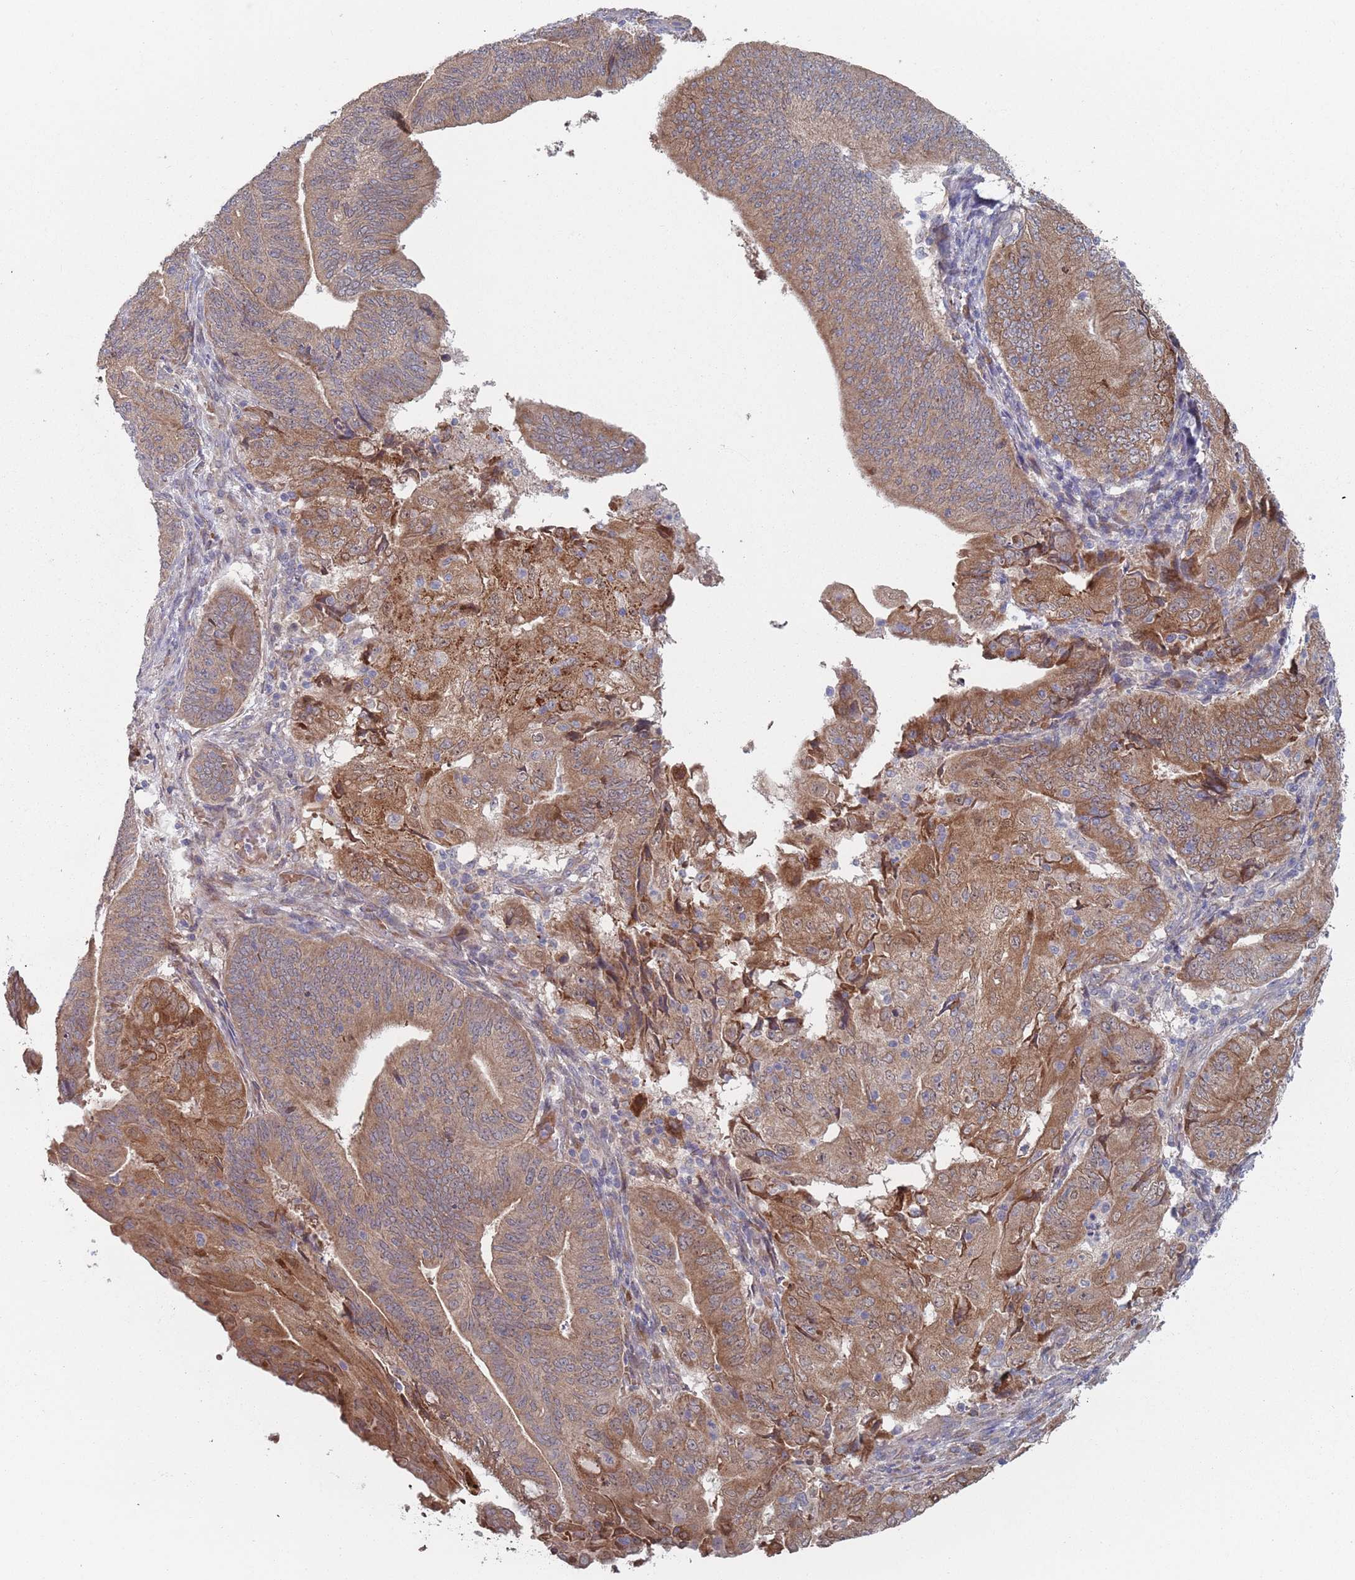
{"staining": {"intensity": "moderate", "quantity": ">75%", "location": "cytoplasmic/membranous"}, "tissue": "endometrial cancer", "cell_type": "Tumor cells", "image_type": "cancer", "snomed": [{"axis": "morphology", "description": "Adenocarcinoma, NOS"}, {"axis": "topography", "description": "Endometrium"}], "caption": "Endometrial cancer (adenocarcinoma) was stained to show a protein in brown. There is medium levels of moderate cytoplasmic/membranous staining in about >75% of tumor cells.", "gene": "ZNF140", "patient": {"sex": "female", "age": 70}}